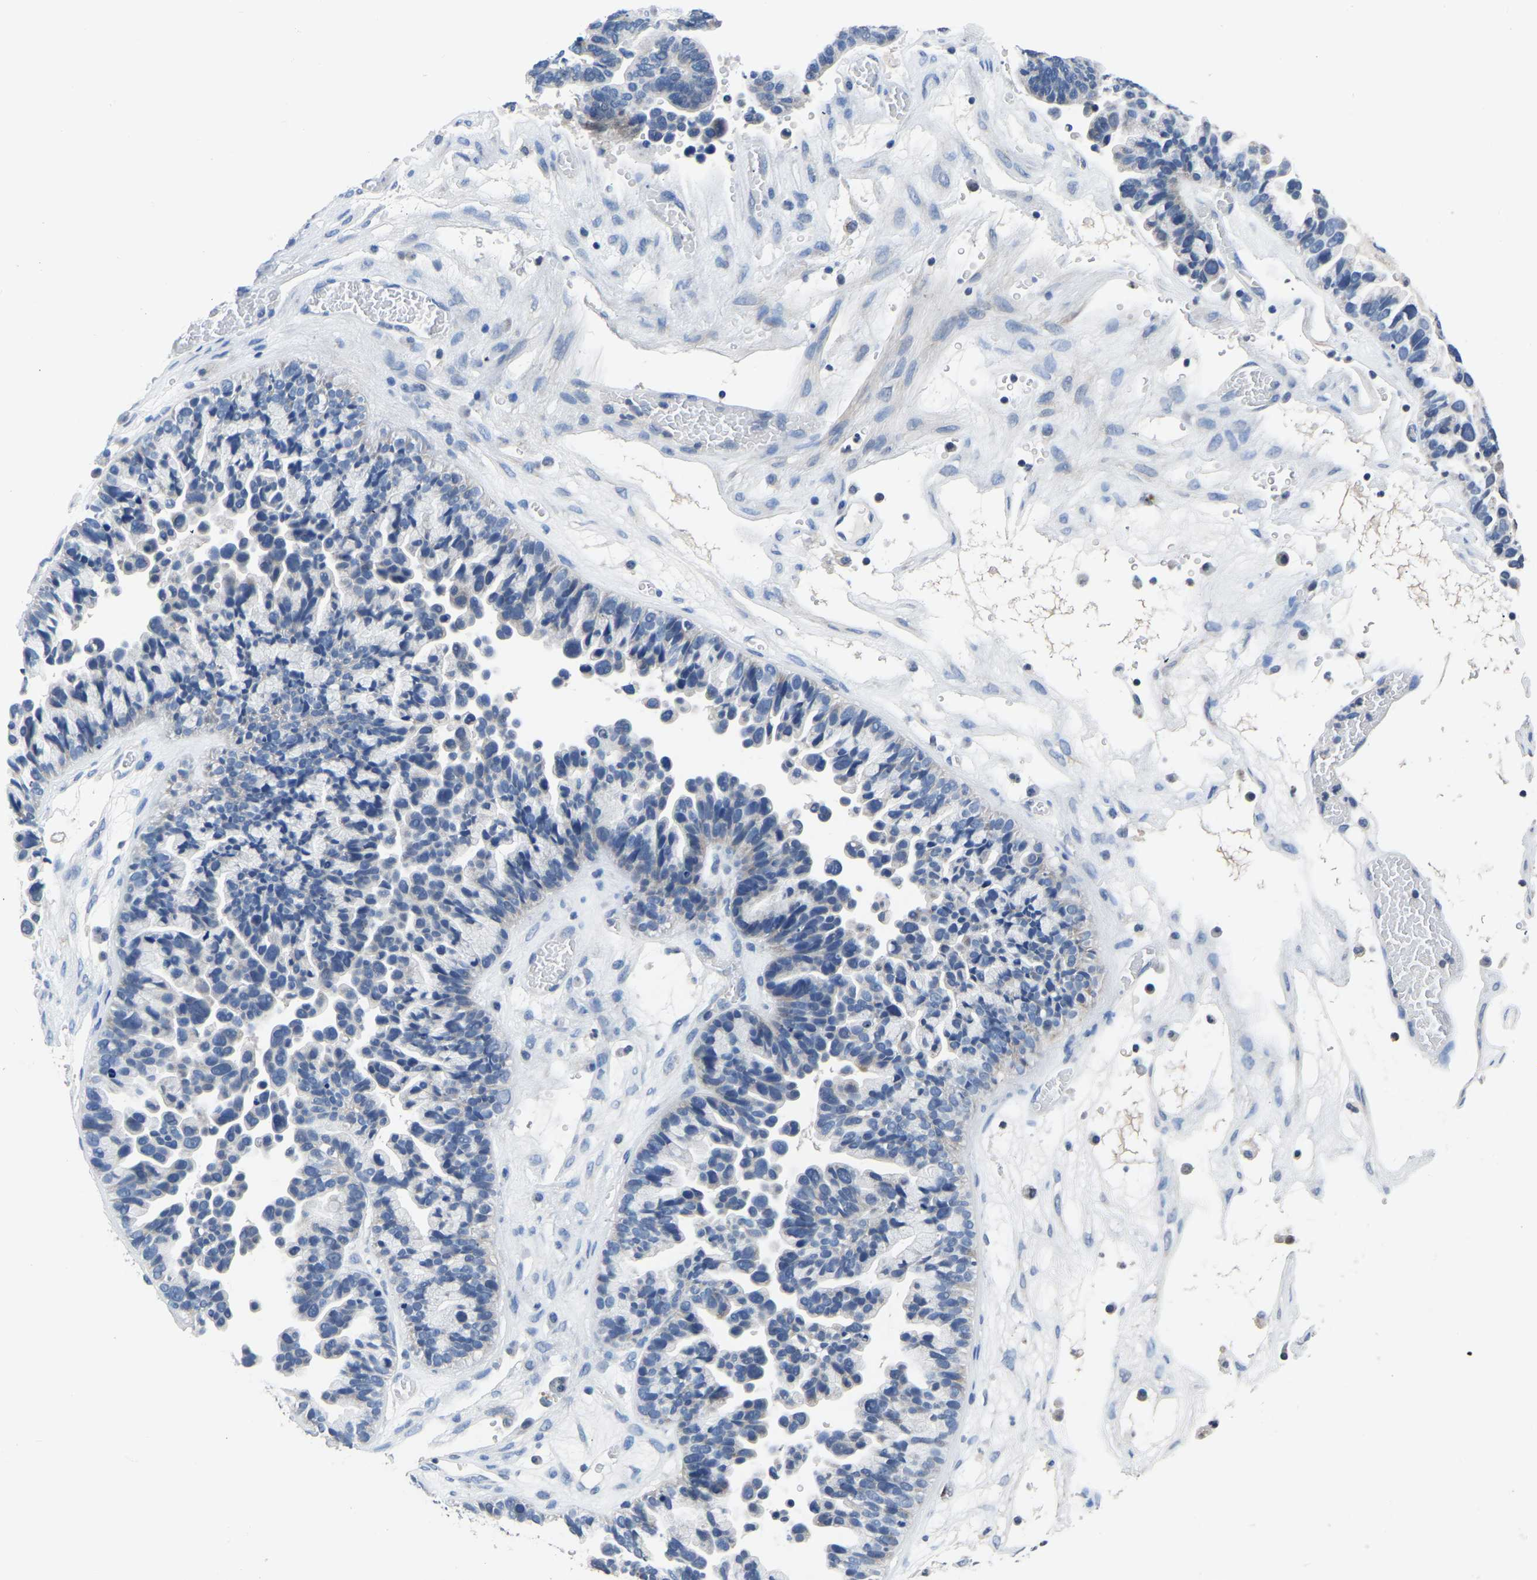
{"staining": {"intensity": "negative", "quantity": "none", "location": "none"}, "tissue": "ovarian cancer", "cell_type": "Tumor cells", "image_type": "cancer", "snomed": [{"axis": "morphology", "description": "Cystadenocarcinoma, serous, NOS"}, {"axis": "topography", "description": "Ovary"}], "caption": "An IHC photomicrograph of ovarian cancer is shown. There is no staining in tumor cells of ovarian cancer.", "gene": "FGD5", "patient": {"sex": "female", "age": 56}}